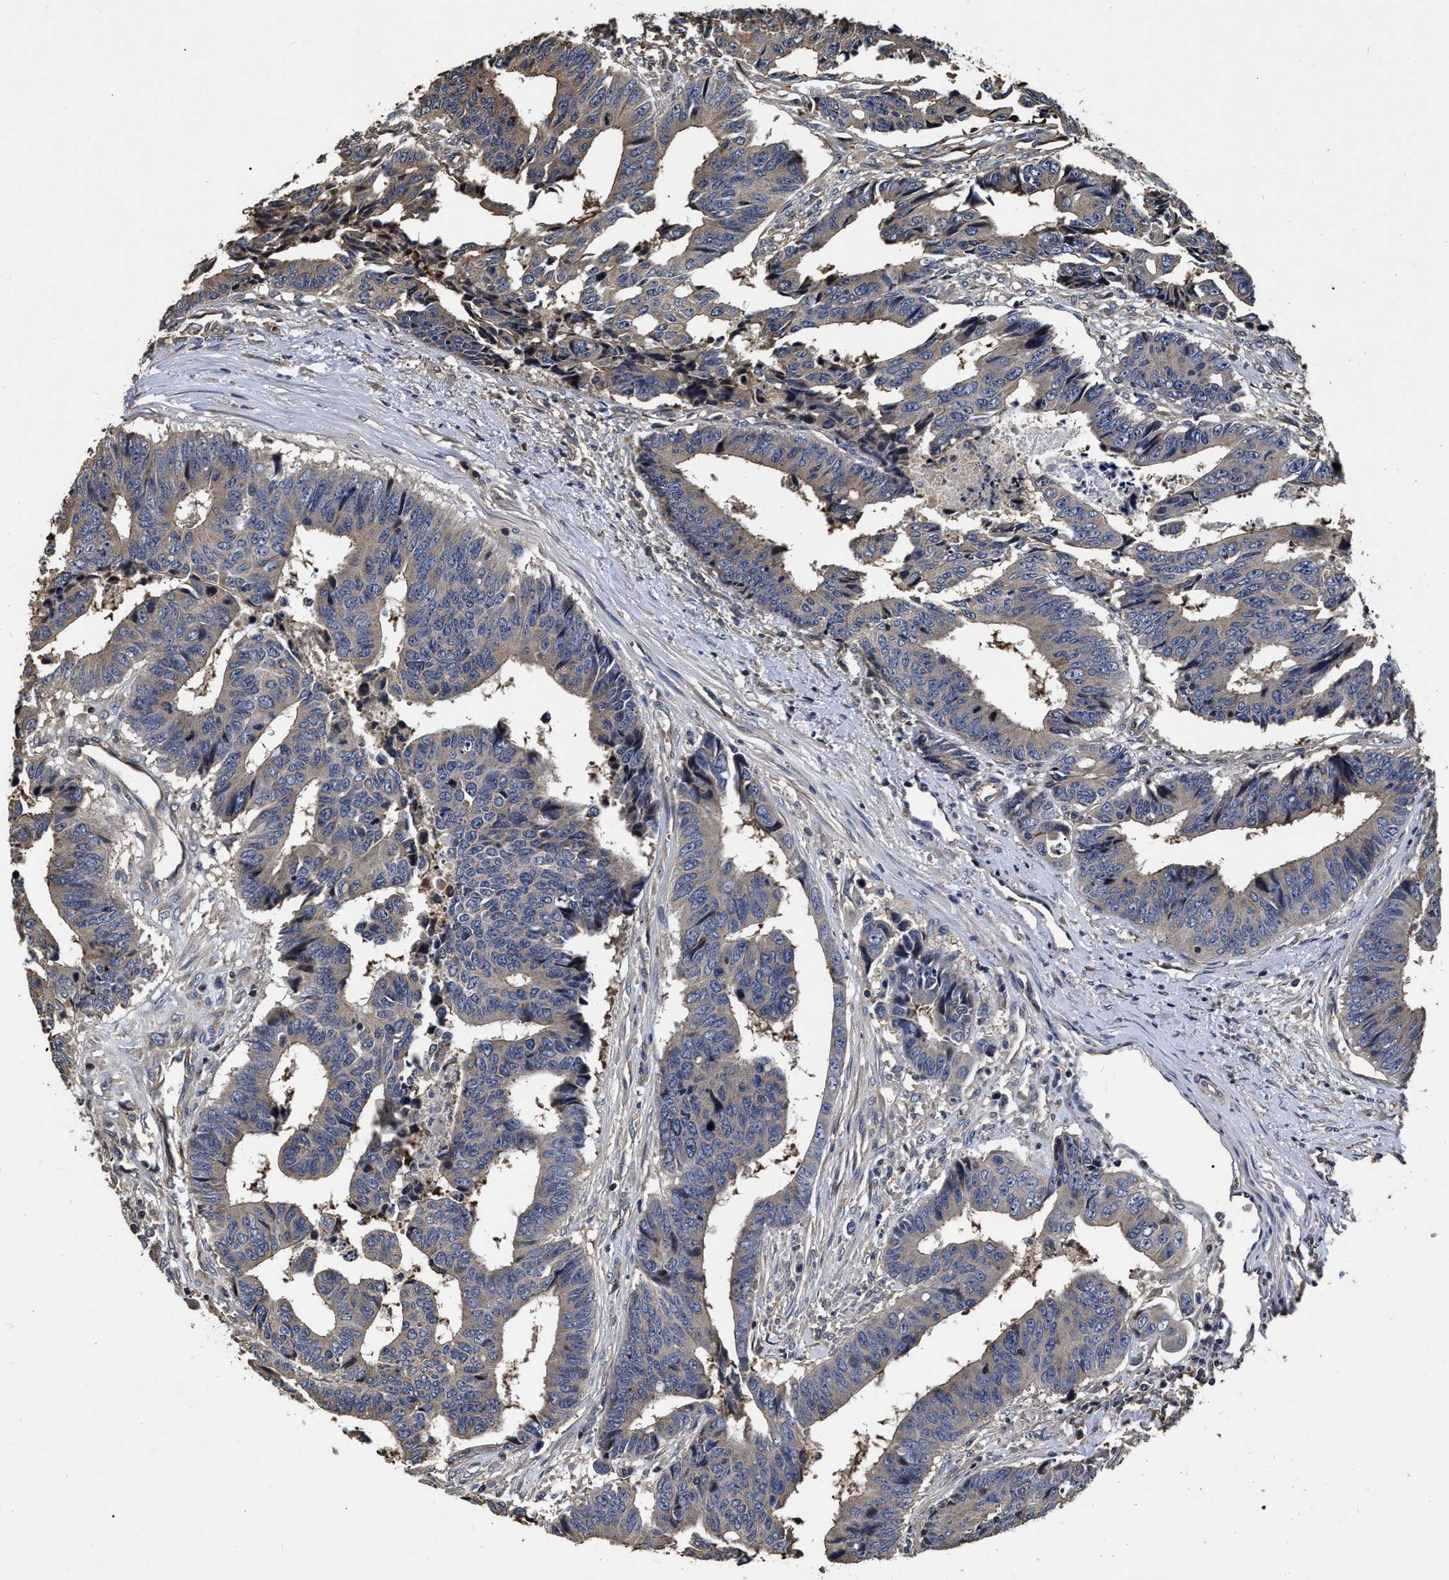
{"staining": {"intensity": "weak", "quantity": "25%-75%", "location": "cytoplasmic/membranous"}, "tissue": "colorectal cancer", "cell_type": "Tumor cells", "image_type": "cancer", "snomed": [{"axis": "morphology", "description": "Adenocarcinoma, NOS"}, {"axis": "topography", "description": "Rectum"}], "caption": "Colorectal cancer stained for a protein demonstrates weak cytoplasmic/membranous positivity in tumor cells.", "gene": "ABCG8", "patient": {"sex": "male", "age": 84}}